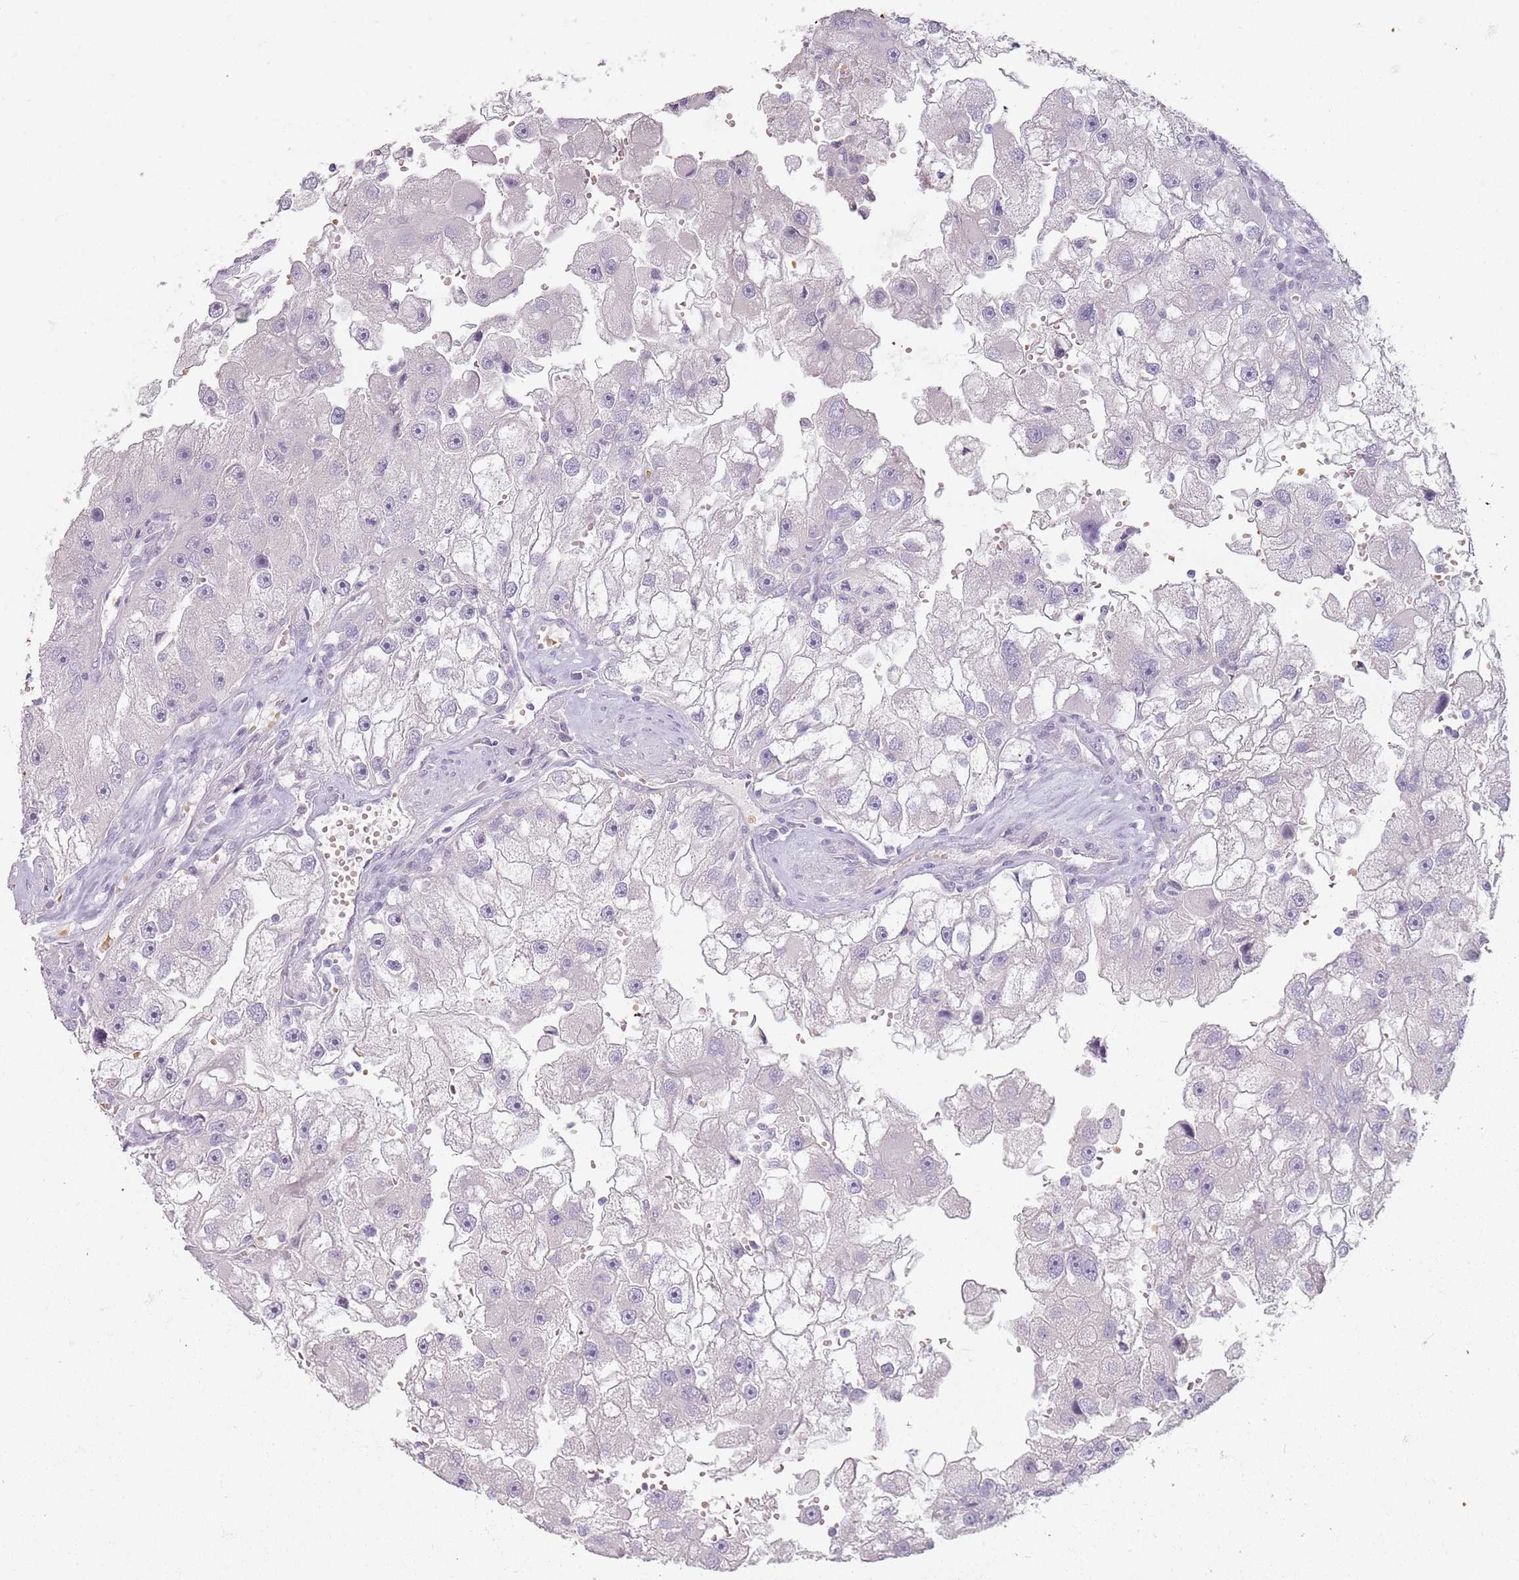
{"staining": {"intensity": "negative", "quantity": "none", "location": "none"}, "tissue": "renal cancer", "cell_type": "Tumor cells", "image_type": "cancer", "snomed": [{"axis": "morphology", "description": "Adenocarcinoma, NOS"}, {"axis": "topography", "description": "Kidney"}], "caption": "Immunohistochemistry (IHC) of human adenocarcinoma (renal) demonstrates no staining in tumor cells.", "gene": "CD40LG", "patient": {"sex": "male", "age": 63}}